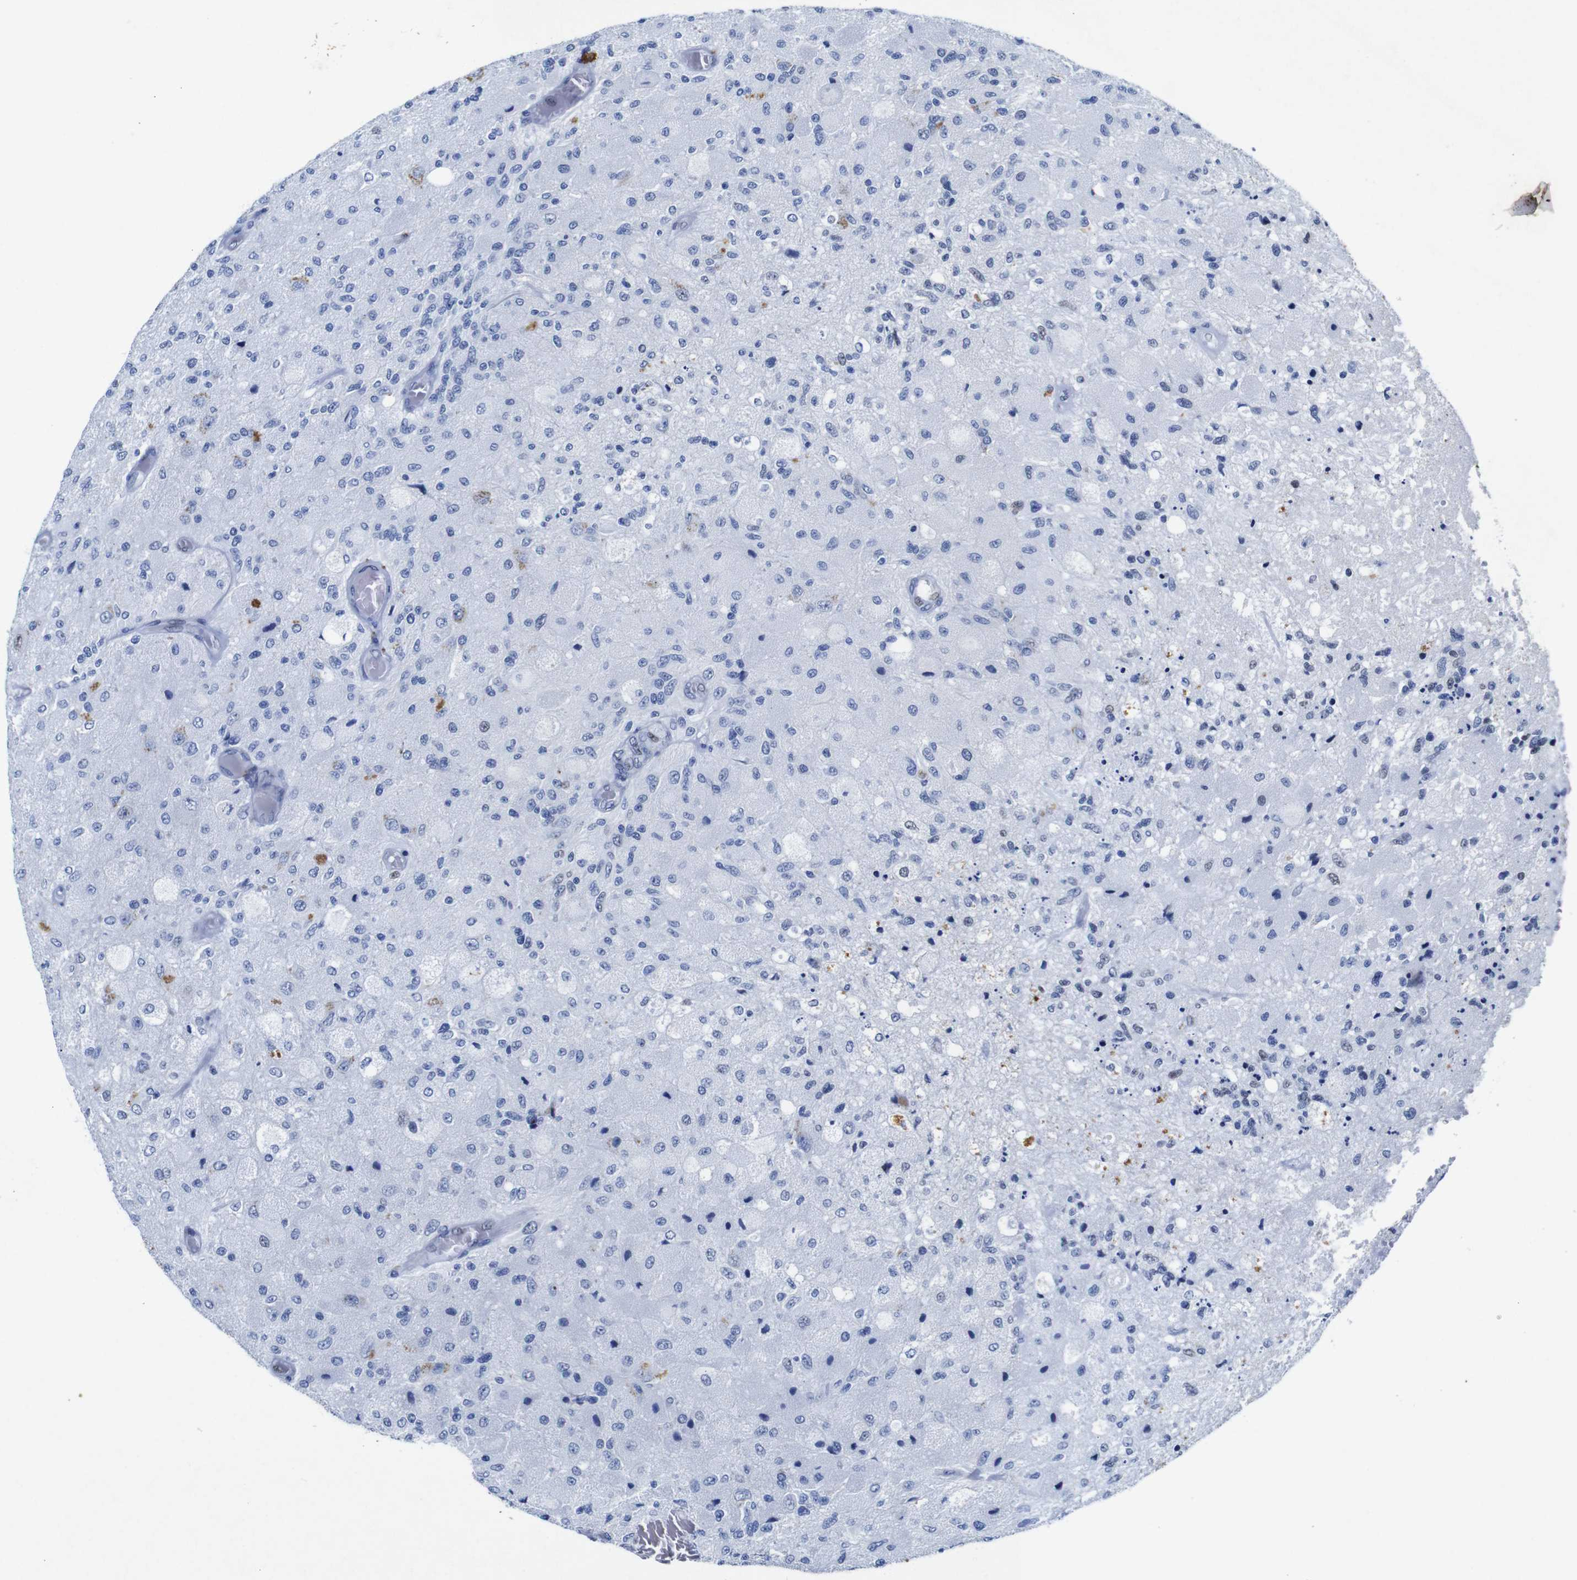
{"staining": {"intensity": "negative", "quantity": "none", "location": "none"}, "tissue": "glioma", "cell_type": "Tumor cells", "image_type": "cancer", "snomed": [{"axis": "morphology", "description": "Normal tissue, NOS"}, {"axis": "morphology", "description": "Glioma, malignant, High grade"}, {"axis": "topography", "description": "Cerebral cortex"}], "caption": "IHC of glioma exhibits no positivity in tumor cells.", "gene": "FOSL2", "patient": {"sex": "male", "age": 77}}